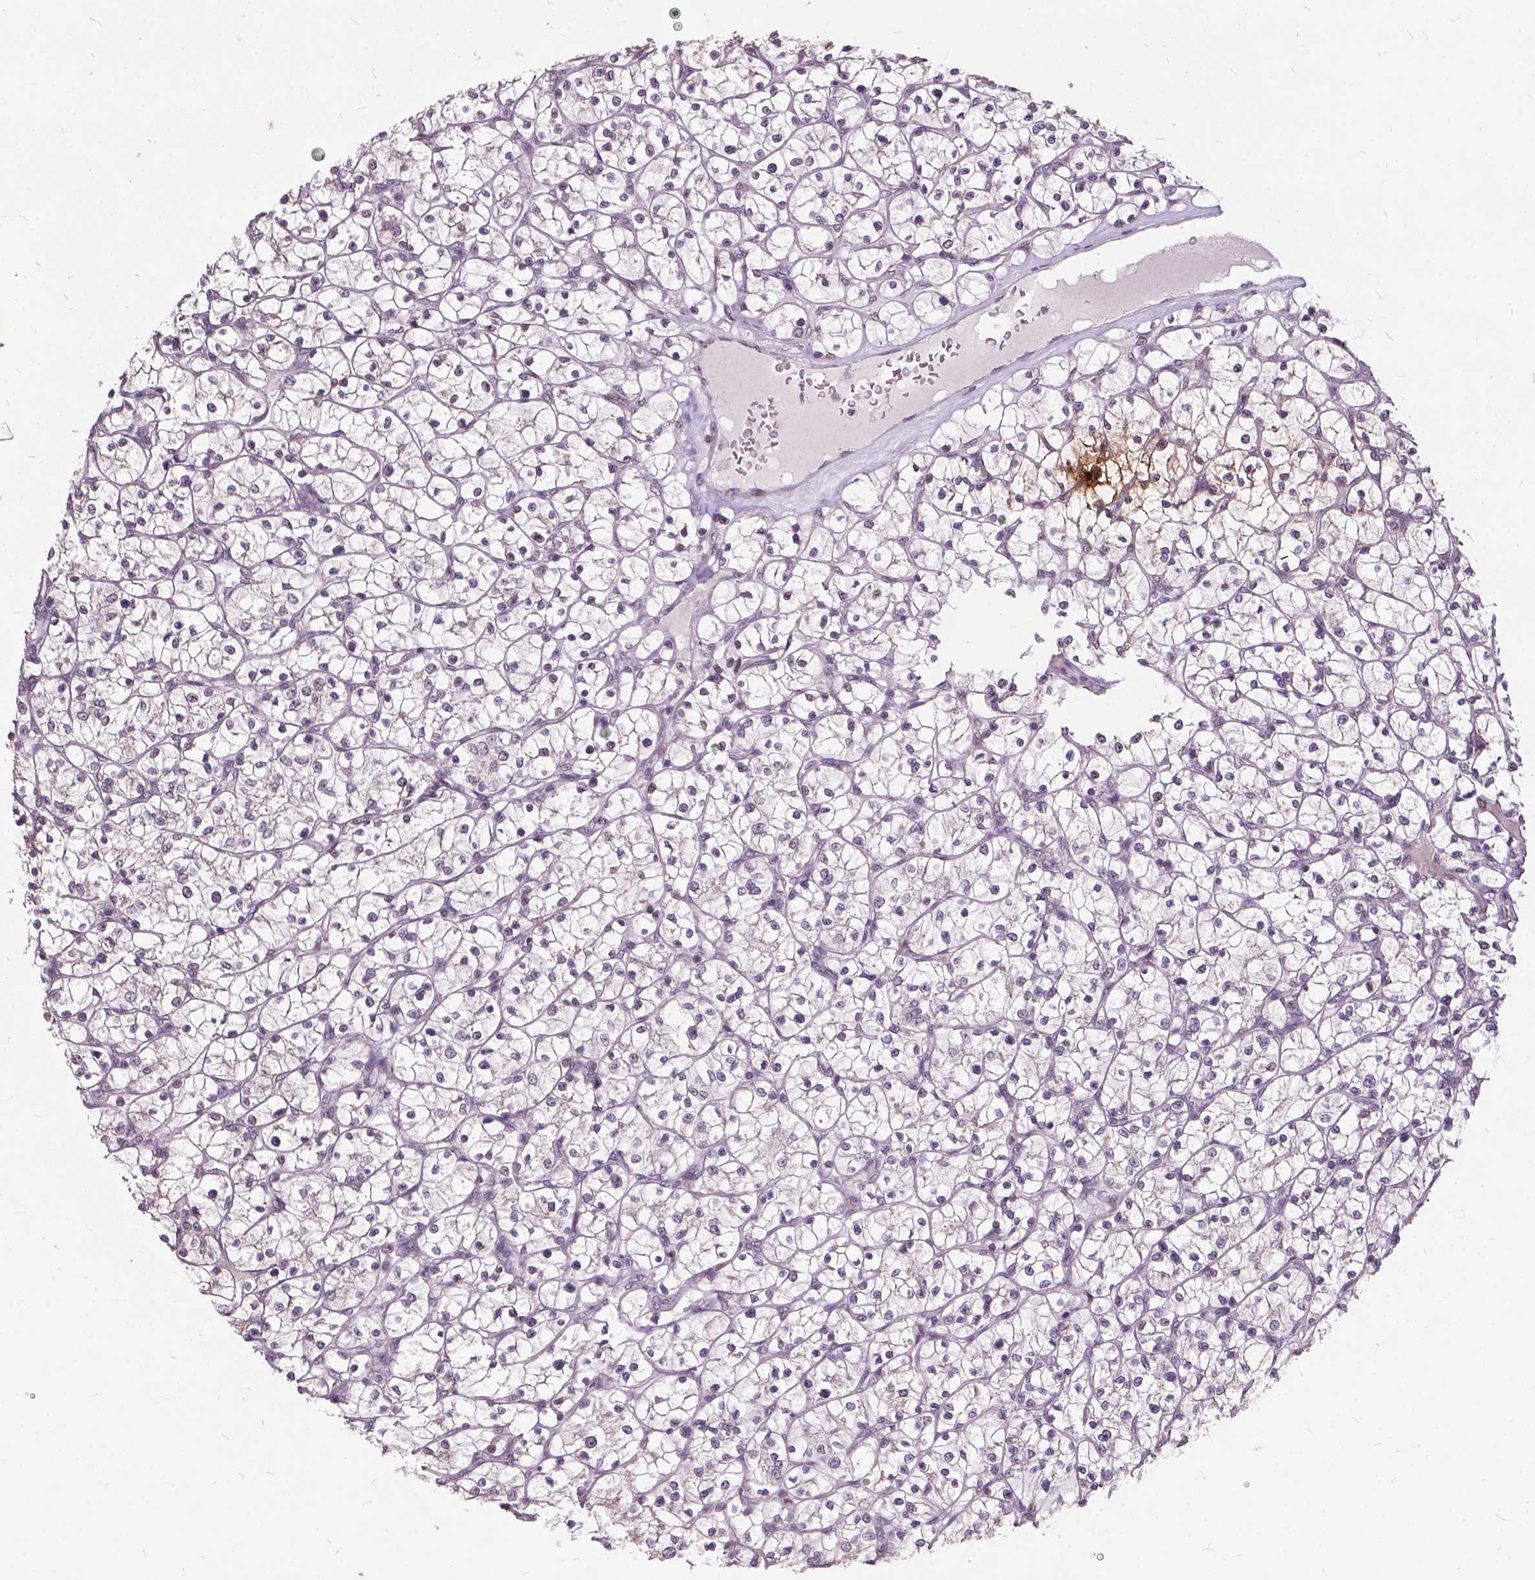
{"staining": {"intensity": "negative", "quantity": "none", "location": "none"}, "tissue": "renal cancer", "cell_type": "Tumor cells", "image_type": "cancer", "snomed": [{"axis": "morphology", "description": "Adenocarcinoma, NOS"}, {"axis": "topography", "description": "Kidney"}], "caption": "Immunohistochemistry image of neoplastic tissue: adenocarcinoma (renal) stained with DAB shows no significant protein staining in tumor cells.", "gene": "MSH2", "patient": {"sex": "female", "age": 64}}